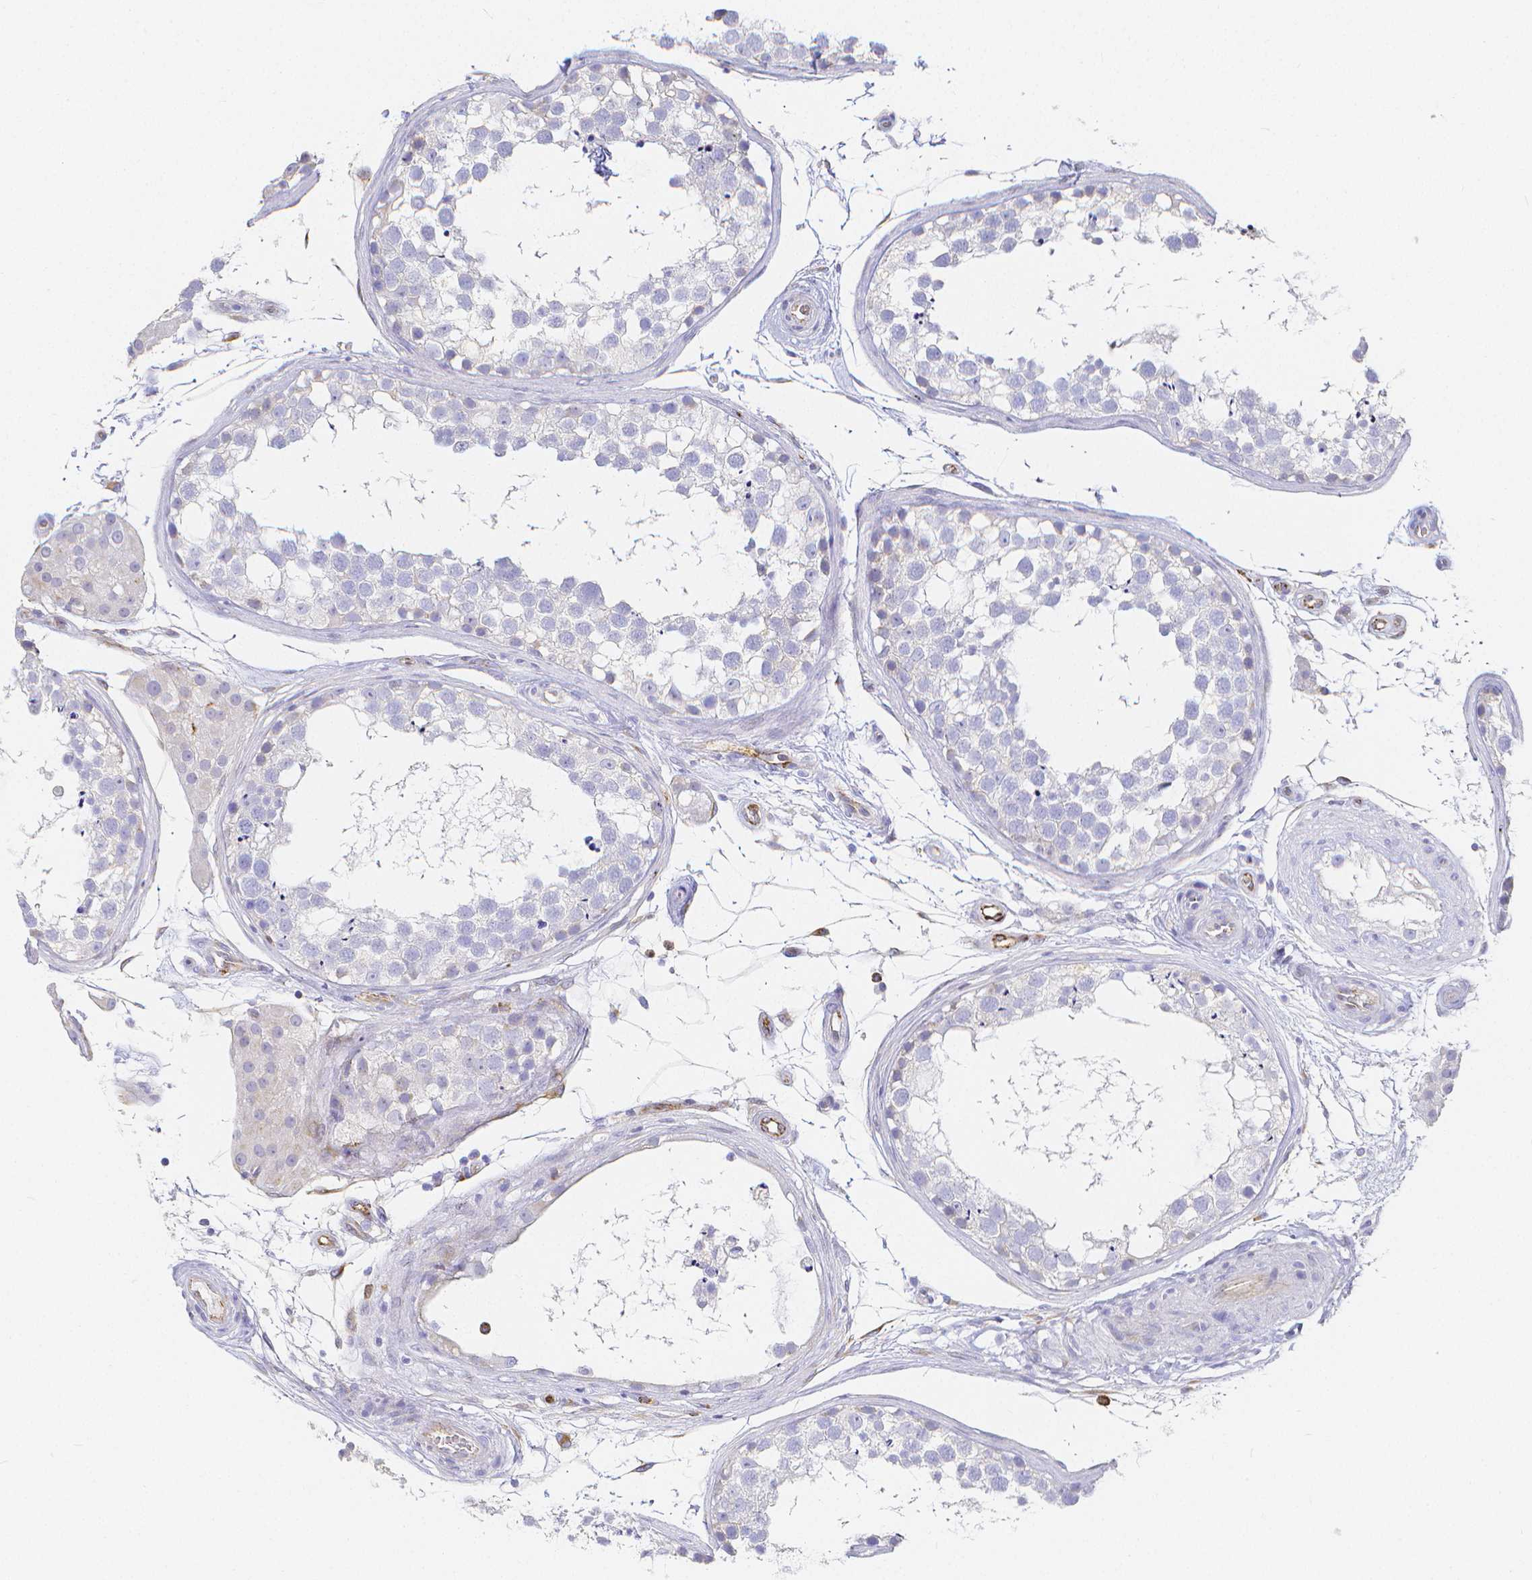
{"staining": {"intensity": "negative", "quantity": "none", "location": "none"}, "tissue": "testis", "cell_type": "Cells in seminiferous ducts", "image_type": "normal", "snomed": [{"axis": "morphology", "description": "Normal tissue, NOS"}, {"axis": "morphology", "description": "Seminoma, NOS"}, {"axis": "topography", "description": "Testis"}], "caption": "An immunohistochemistry histopathology image of normal testis is shown. There is no staining in cells in seminiferous ducts of testis.", "gene": "SMURF1", "patient": {"sex": "male", "age": 65}}